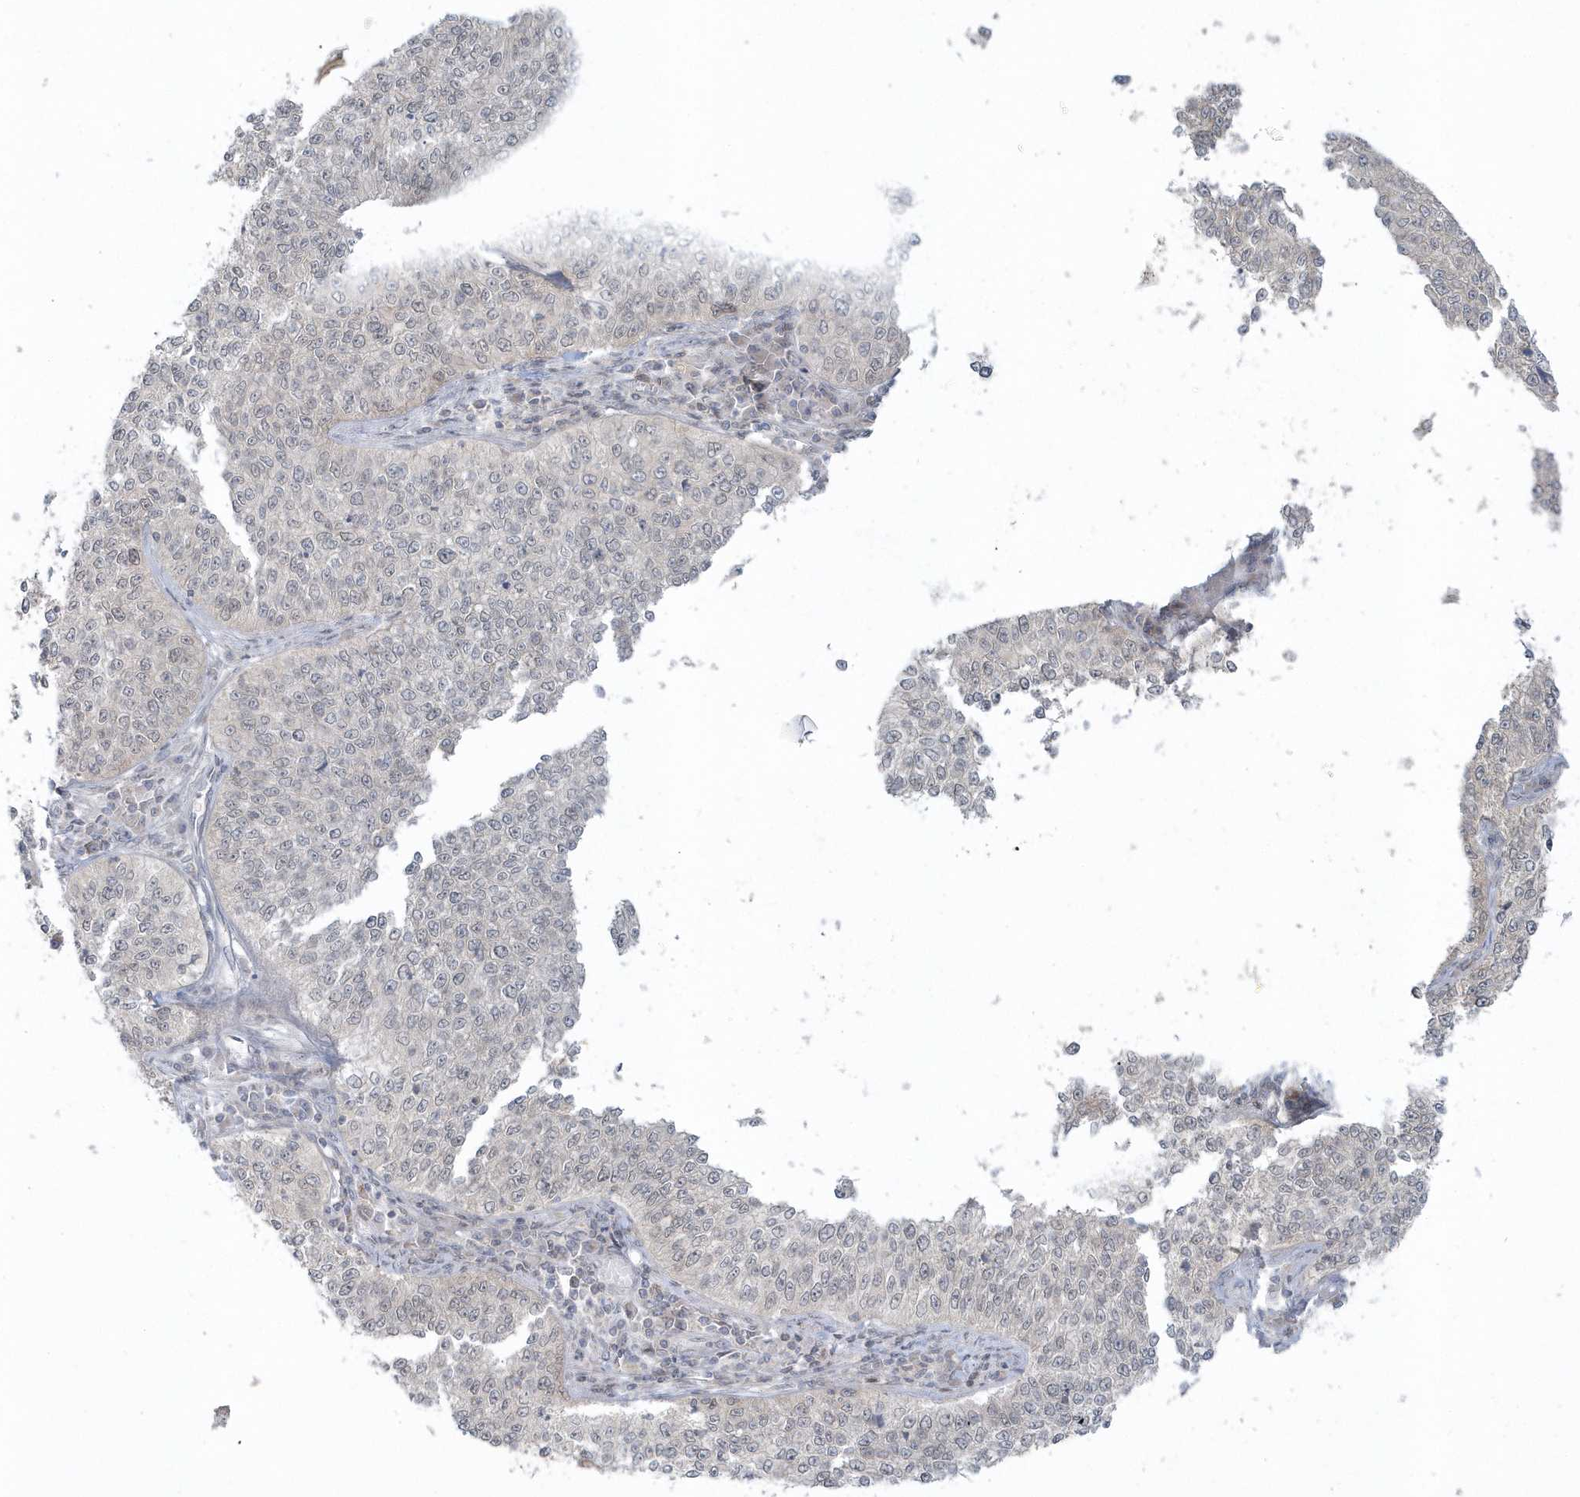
{"staining": {"intensity": "negative", "quantity": "none", "location": "none"}, "tissue": "cervical cancer", "cell_type": "Tumor cells", "image_type": "cancer", "snomed": [{"axis": "morphology", "description": "Squamous cell carcinoma, NOS"}, {"axis": "topography", "description": "Cervix"}], "caption": "DAB immunohistochemical staining of human cervical squamous cell carcinoma displays no significant expression in tumor cells. (DAB immunohistochemistry visualized using brightfield microscopy, high magnification).", "gene": "BLTP3A", "patient": {"sex": "female", "age": 35}}